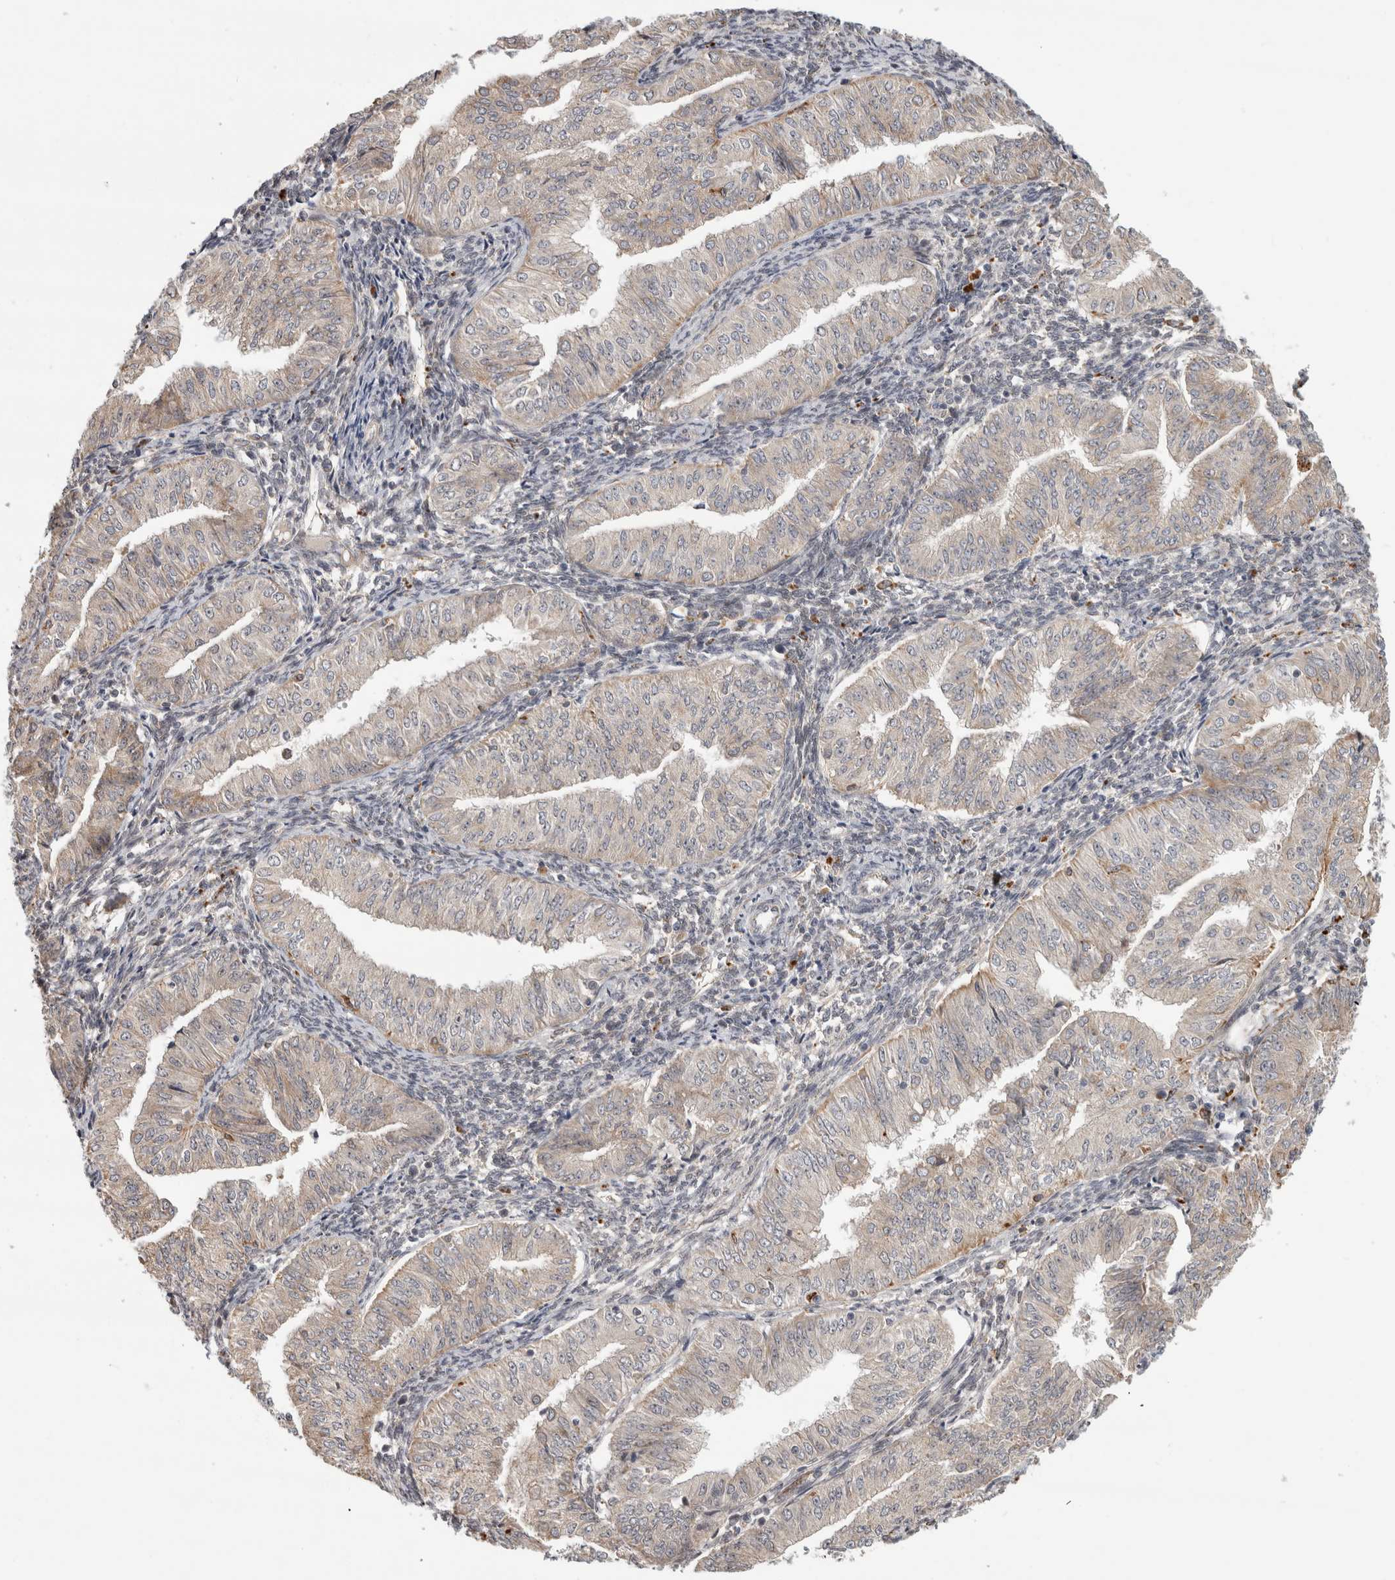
{"staining": {"intensity": "negative", "quantity": "none", "location": "none"}, "tissue": "endometrial cancer", "cell_type": "Tumor cells", "image_type": "cancer", "snomed": [{"axis": "morphology", "description": "Normal tissue, NOS"}, {"axis": "morphology", "description": "Adenocarcinoma, NOS"}, {"axis": "topography", "description": "Endometrium"}], "caption": "This is an immunohistochemistry (IHC) histopathology image of human endometrial adenocarcinoma. There is no staining in tumor cells.", "gene": "NAB2", "patient": {"sex": "female", "age": 53}}